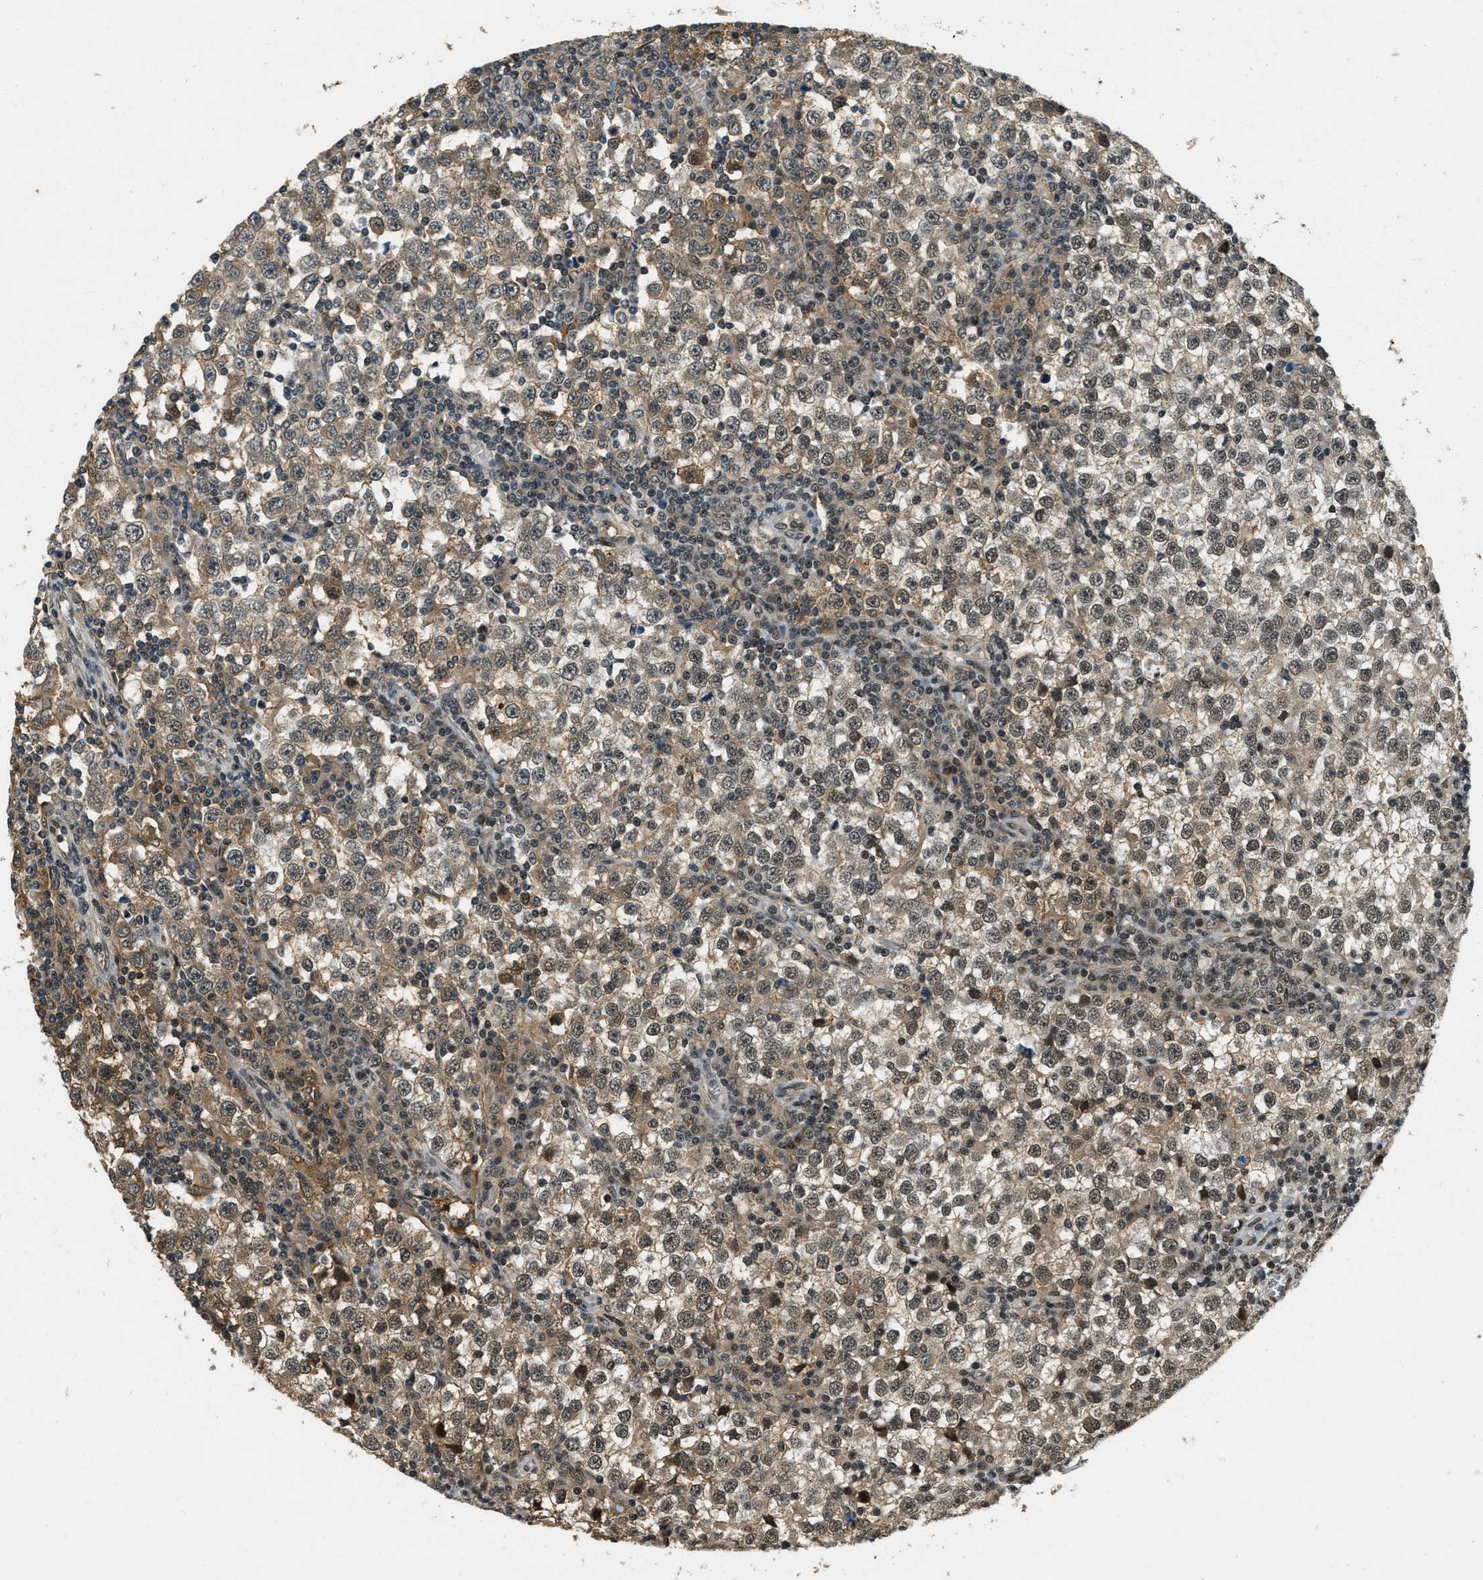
{"staining": {"intensity": "moderate", "quantity": ">75%", "location": "cytoplasmic/membranous,nuclear"}, "tissue": "testis cancer", "cell_type": "Tumor cells", "image_type": "cancer", "snomed": [{"axis": "morphology", "description": "Seminoma, NOS"}, {"axis": "topography", "description": "Testis"}], "caption": "A histopathology image of testis cancer (seminoma) stained for a protein demonstrates moderate cytoplasmic/membranous and nuclear brown staining in tumor cells.", "gene": "ZNF148", "patient": {"sex": "male", "age": 65}}